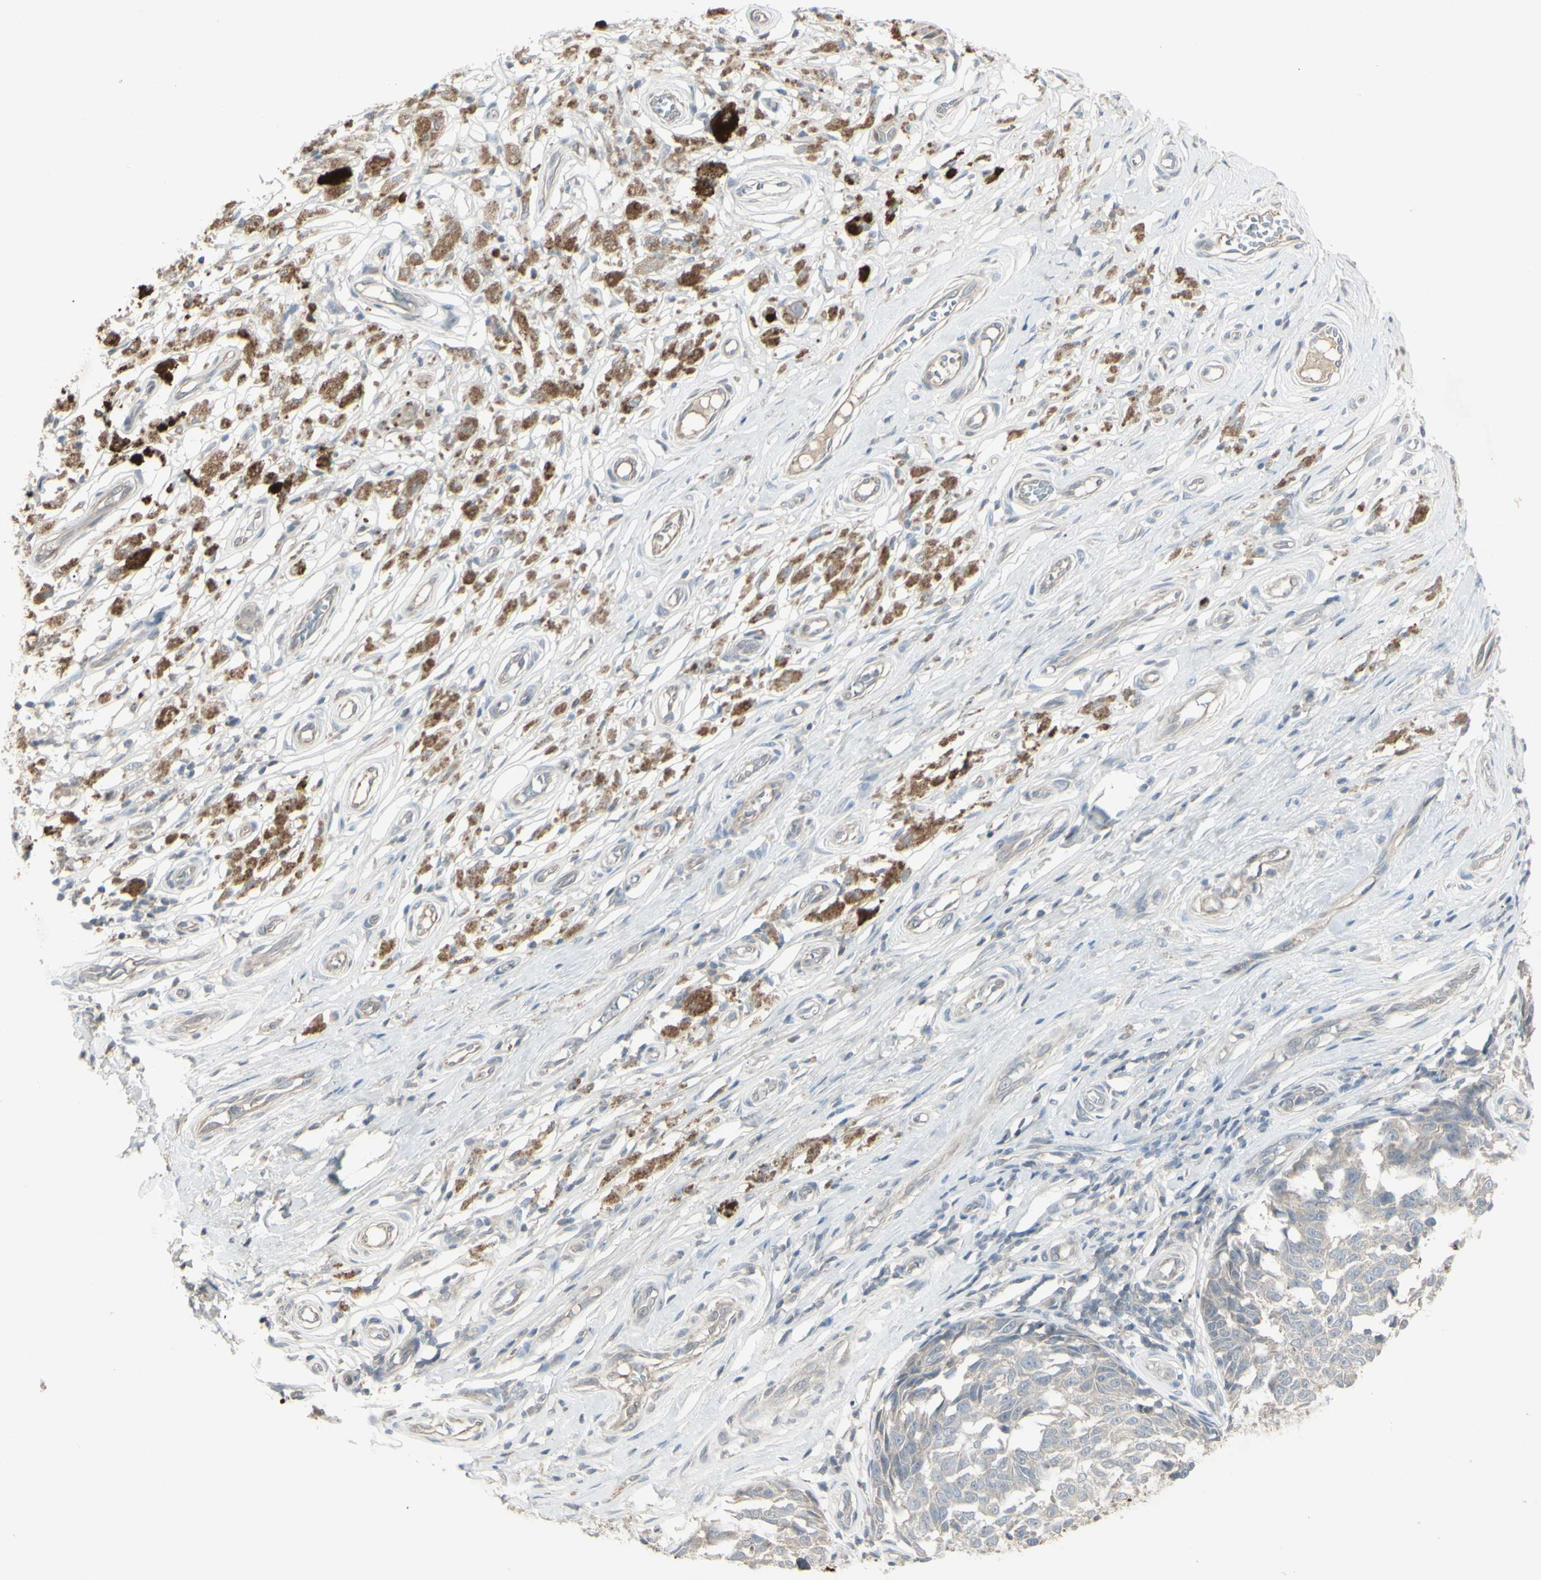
{"staining": {"intensity": "weak", "quantity": ">75%", "location": "cytoplasmic/membranous"}, "tissue": "melanoma", "cell_type": "Tumor cells", "image_type": "cancer", "snomed": [{"axis": "morphology", "description": "Malignant melanoma, NOS"}, {"axis": "topography", "description": "Skin"}], "caption": "Immunohistochemistry histopathology image of human melanoma stained for a protein (brown), which demonstrates low levels of weak cytoplasmic/membranous expression in approximately >75% of tumor cells.", "gene": "PIAS4", "patient": {"sex": "female", "age": 64}}